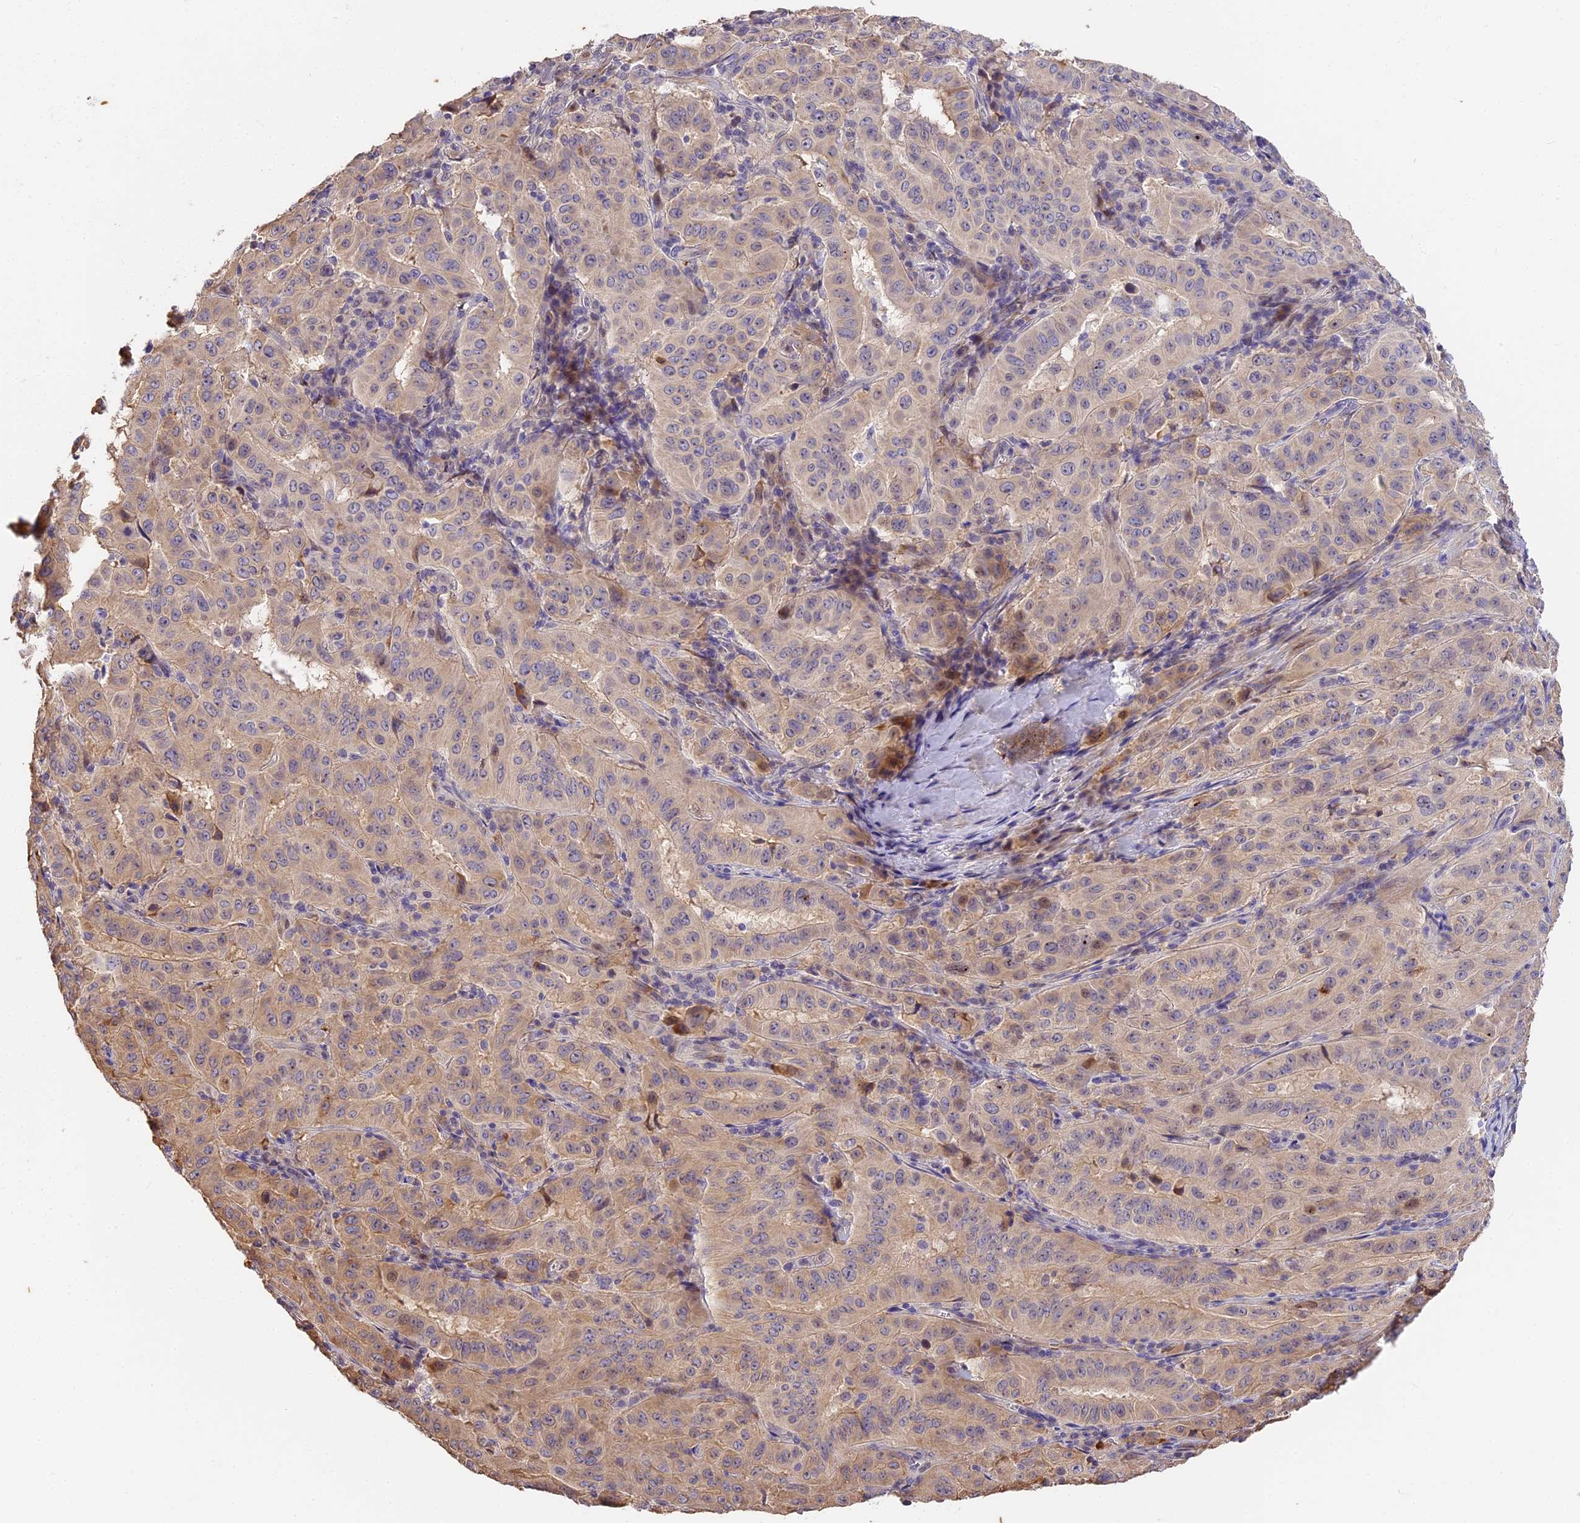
{"staining": {"intensity": "weak", "quantity": "25%-75%", "location": "cytoplasmic/membranous"}, "tissue": "pancreatic cancer", "cell_type": "Tumor cells", "image_type": "cancer", "snomed": [{"axis": "morphology", "description": "Adenocarcinoma, NOS"}, {"axis": "topography", "description": "Pancreas"}], "caption": "Immunohistochemical staining of pancreatic cancer shows weak cytoplasmic/membranous protein staining in approximately 25%-75% of tumor cells.", "gene": "BSCL2", "patient": {"sex": "male", "age": 63}}